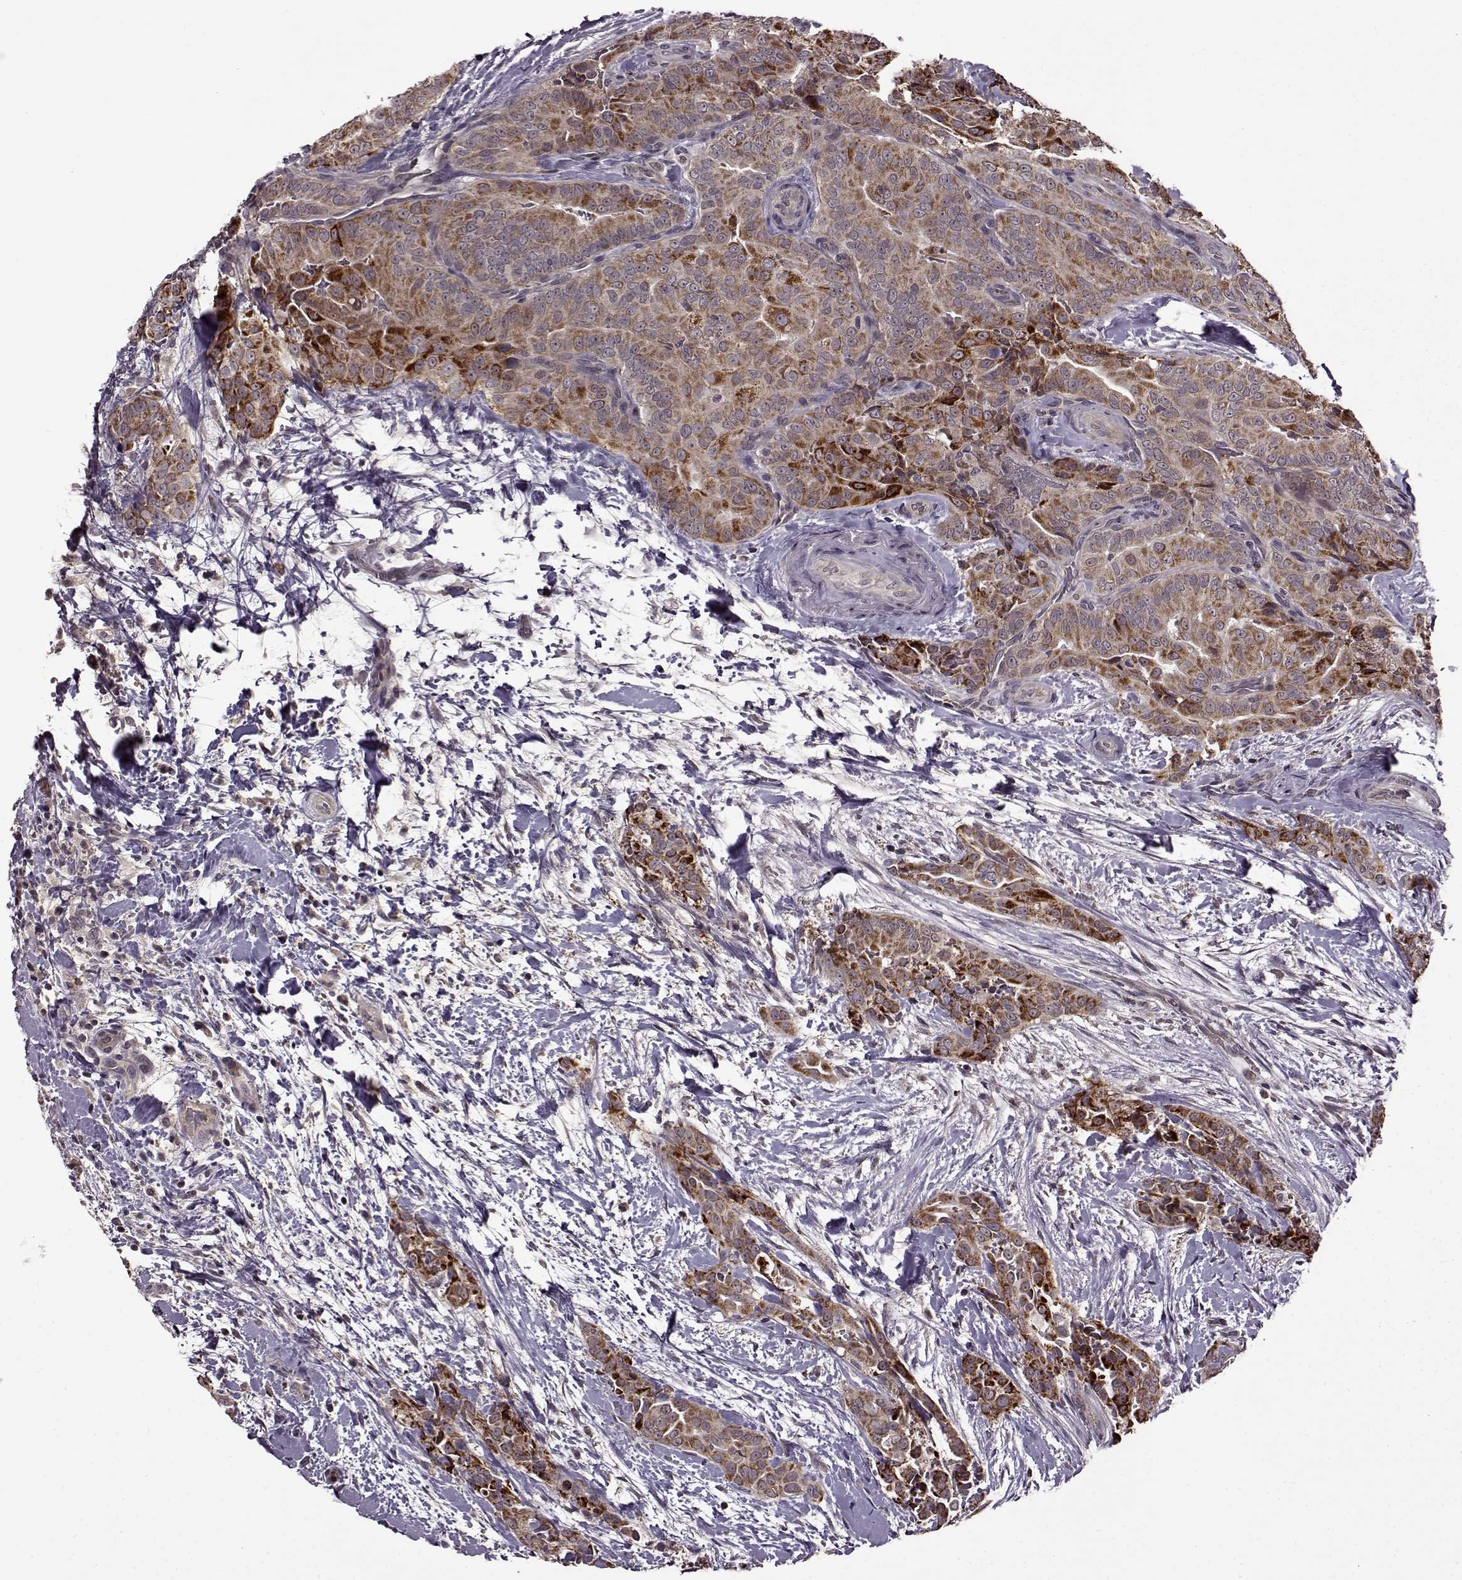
{"staining": {"intensity": "moderate", "quantity": ">75%", "location": "cytoplasmic/membranous,nuclear"}, "tissue": "thyroid cancer", "cell_type": "Tumor cells", "image_type": "cancer", "snomed": [{"axis": "morphology", "description": "Papillary adenocarcinoma, NOS"}, {"axis": "topography", "description": "Thyroid gland"}], "caption": "This micrograph exhibits immunohistochemistry (IHC) staining of human papillary adenocarcinoma (thyroid), with medium moderate cytoplasmic/membranous and nuclear expression in about >75% of tumor cells.", "gene": "MAIP1", "patient": {"sex": "male", "age": 61}}